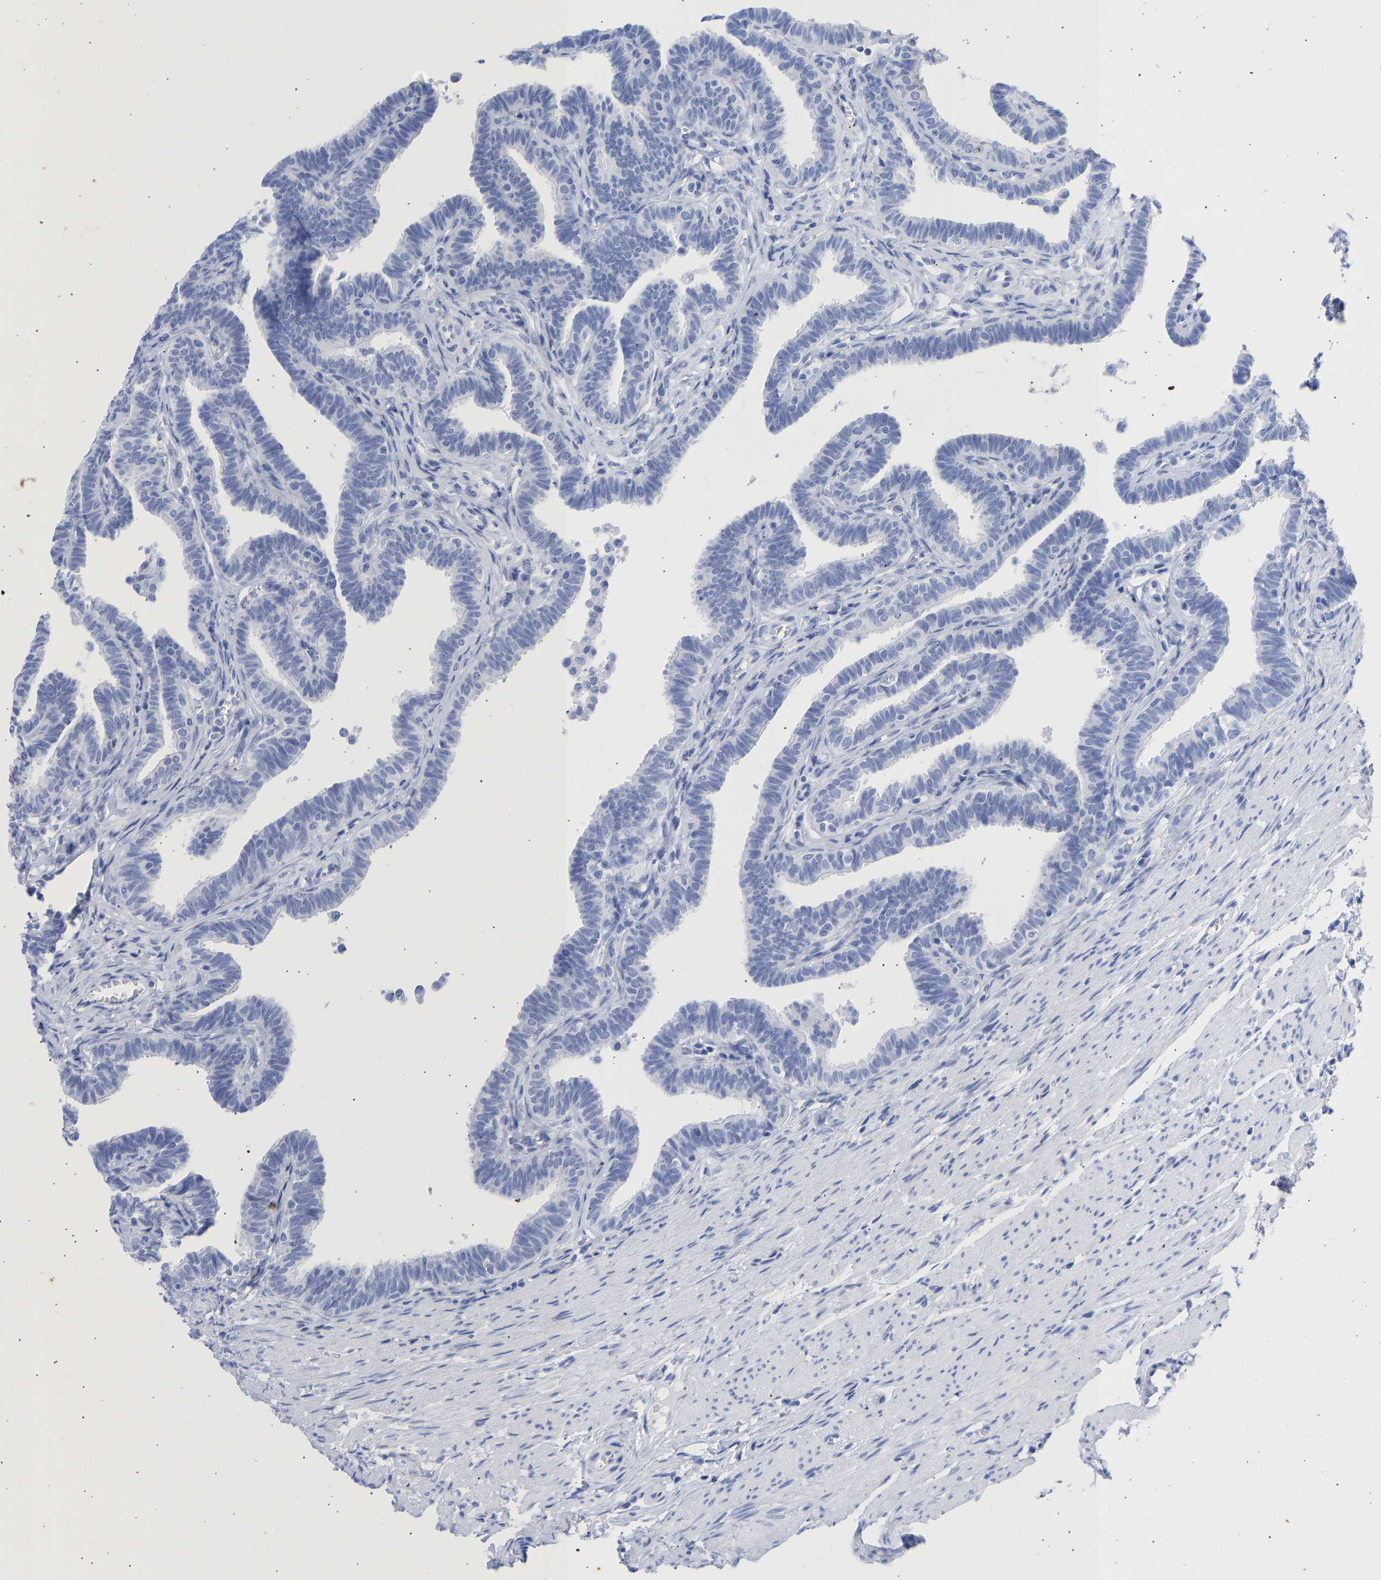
{"staining": {"intensity": "negative", "quantity": "none", "location": "none"}, "tissue": "fallopian tube", "cell_type": "Glandular cells", "image_type": "normal", "snomed": [{"axis": "morphology", "description": "Normal tissue, NOS"}, {"axis": "topography", "description": "Fallopian tube"}, {"axis": "topography", "description": "Ovary"}], "caption": "Human fallopian tube stained for a protein using immunohistochemistry (IHC) demonstrates no positivity in glandular cells.", "gene": "KRT1", "patient": {"sex": "female", "age": 23}}